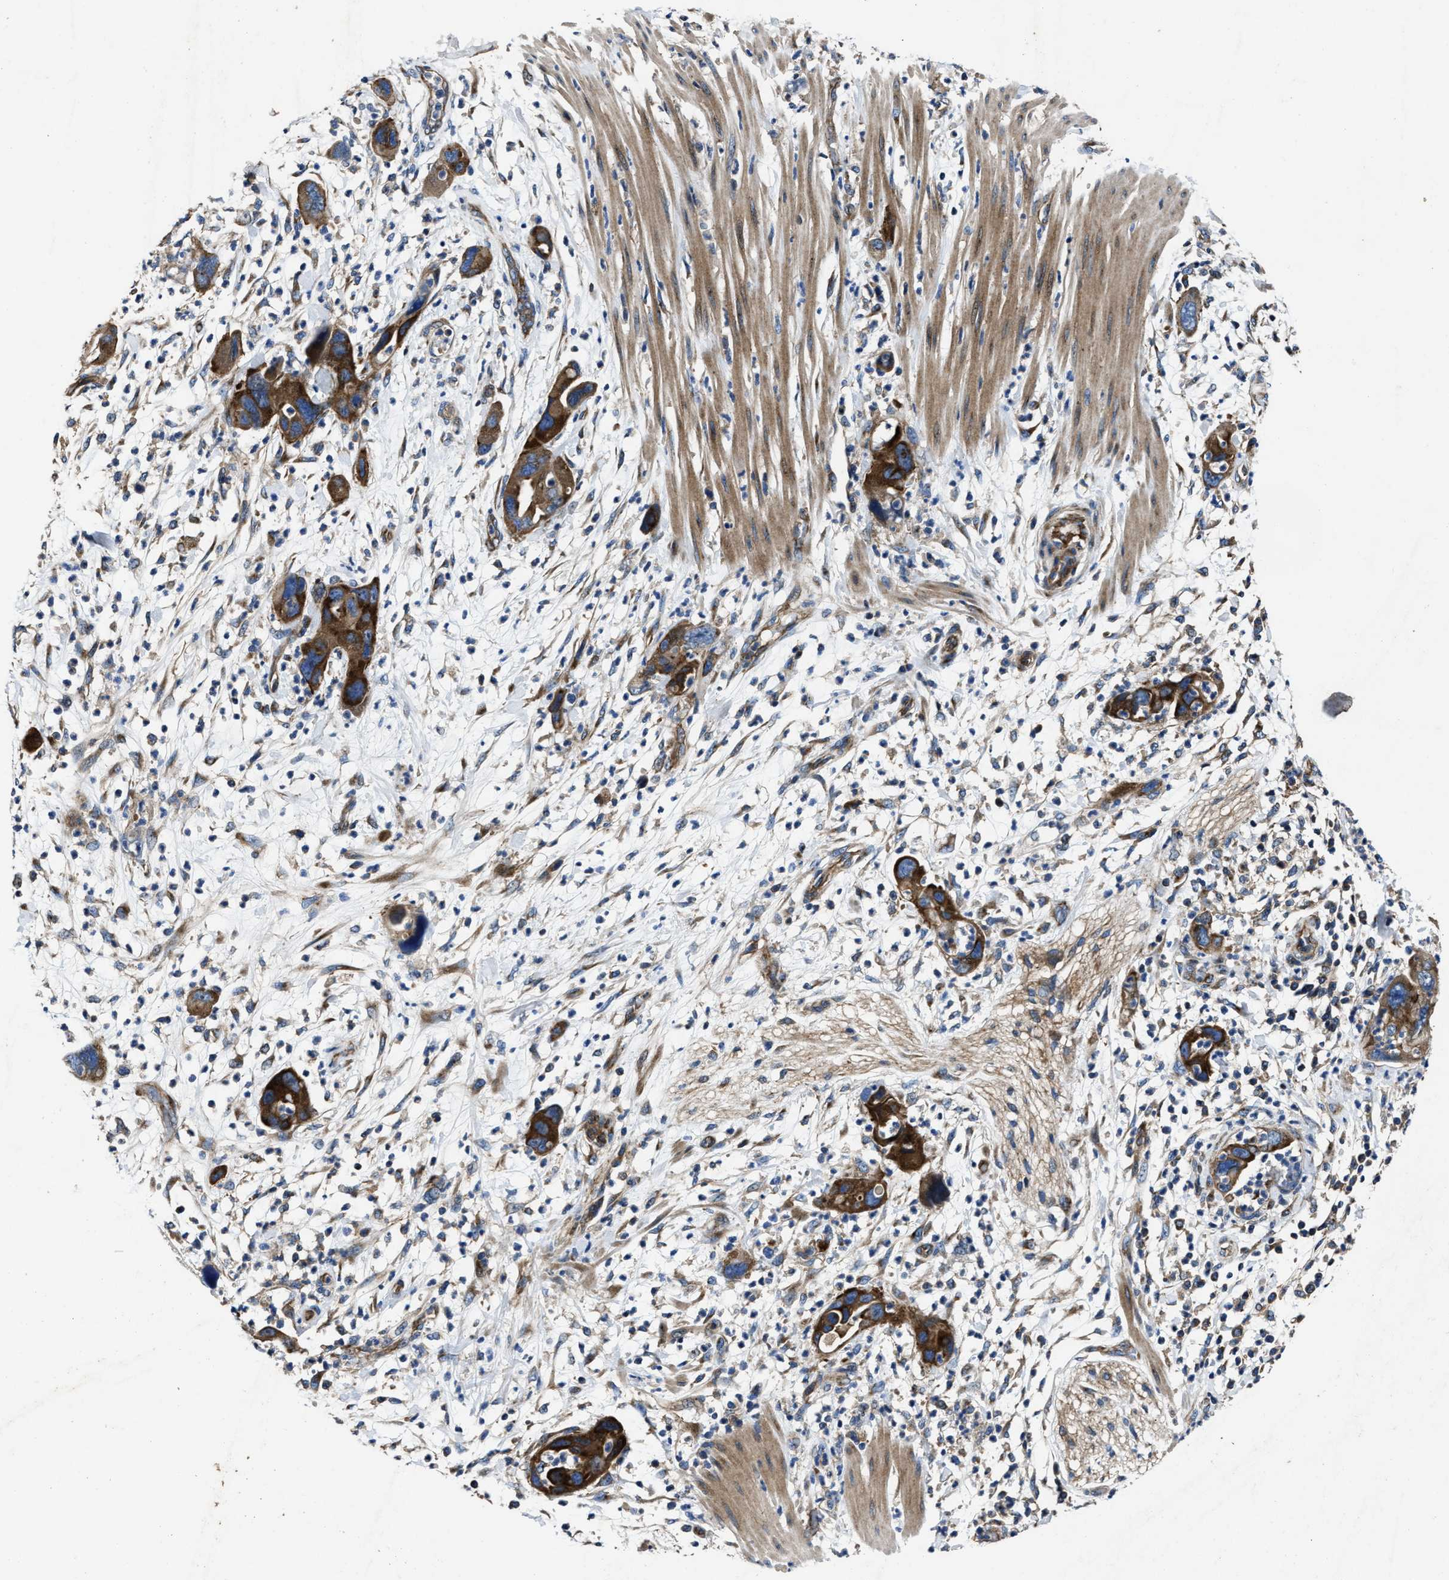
{"staining": {"intensity": "strong", "quantity": ">75%", "location": "cytoplasmic/membranous"}, "tissue": "pancreatic cancer", "cell_type": "Tumor cells", "image_type": "cancer", "snomed": [{"axis": "morphology", "description": "Adenocarcinoma, NOS"}, {"axis": "topography", "description": "Pancreas"}], "caption": "Pancreatic cancer (adenocarcinoma) stained with DAB (3,3'-diaminobenzidine) IHC exhibits high levels of strong cytoplasmic/membranous positivity in approximately >75% of tumor cells. The staining was performed using DAB to visualize the protein expression in brown, while the nuclei were stained in blue with hematoxylin (Magnification: 20x).", "gene": "PTAR1", "patient": {"sex": "female", "age": 71}}